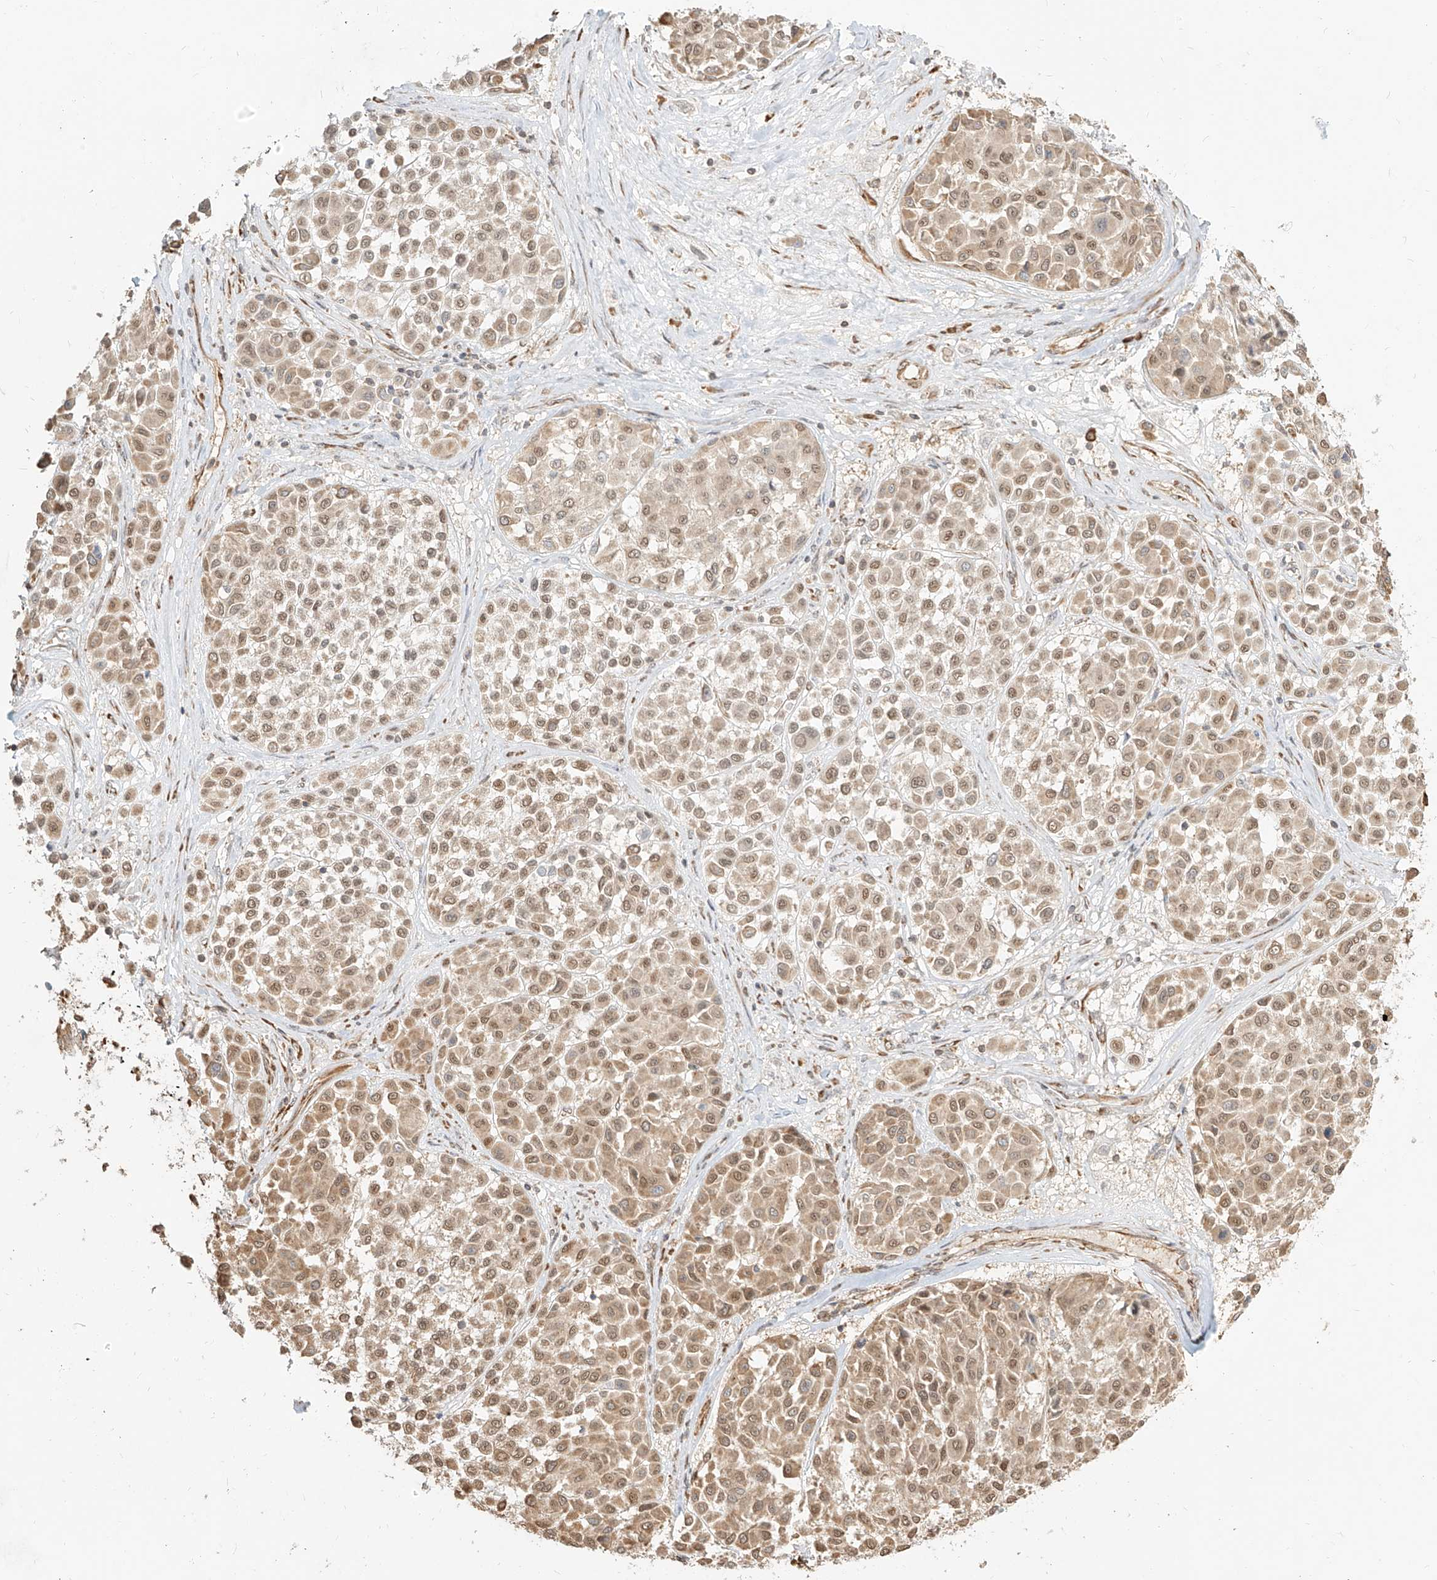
{"staining": {"intensity": "moderate", "quantity": ">75%", "location": "cytoplasmic/membranous,nuclear"}, "tissue": "melanoma", "cell_type": "Tumor cells", "image_type": "cancer", "snomed": [{"axis": "morphology", "description": "Malignant melanoma, Metastatic site"}, {"axis": "topography", "description": "Soft tissue"}], "caption": "This histopathology image demonstrates immunohistochemistry staining of human malignant melanoma (metastatic site), with medium moderate cytoplasmic/membranous and nuclear positivity in about >75% of tumor cells.", "gene": "UBE2K", "patient": {"sex": "male", "age": 41}}